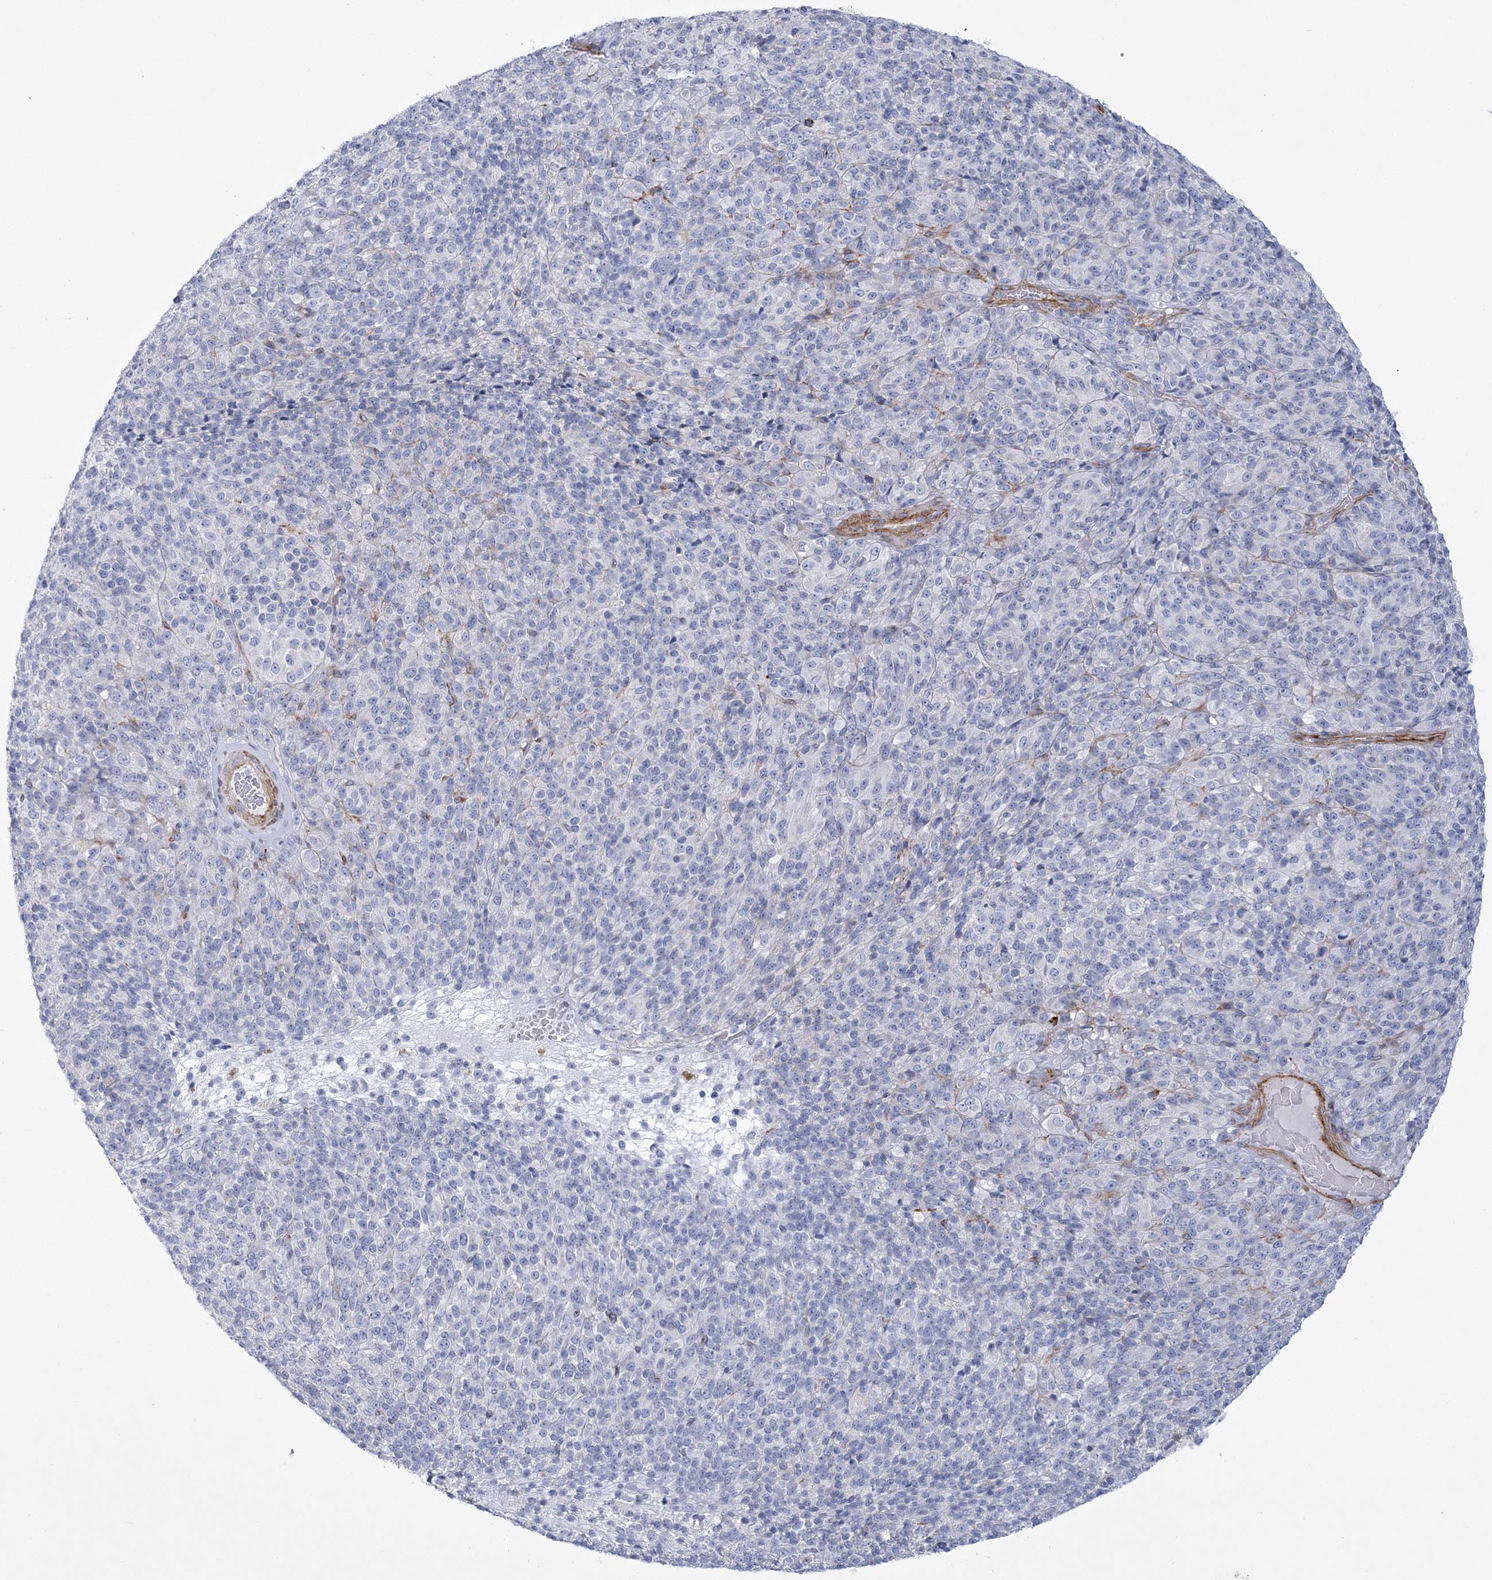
{"staining": {"intensity": "negative", "quantity": "none", "location": "none"}, "tissue": "melanoma", "cell_type": "Tumor cells", "image_type": "cancer", "snomed": [{"axis": "morphology", "description": "Malignant melanoma, Metastatic site"}, {"axis": "topography", "description": "Brain"}], "caption": "The photomicrograph shows no significant positivity in tumor cells of malignant melanoma (metastatic site). (DAB immunohistochemistry (IHC), high magnification).", "gene": "WDR27", "patient": {"sex": "female", "age": 56}}